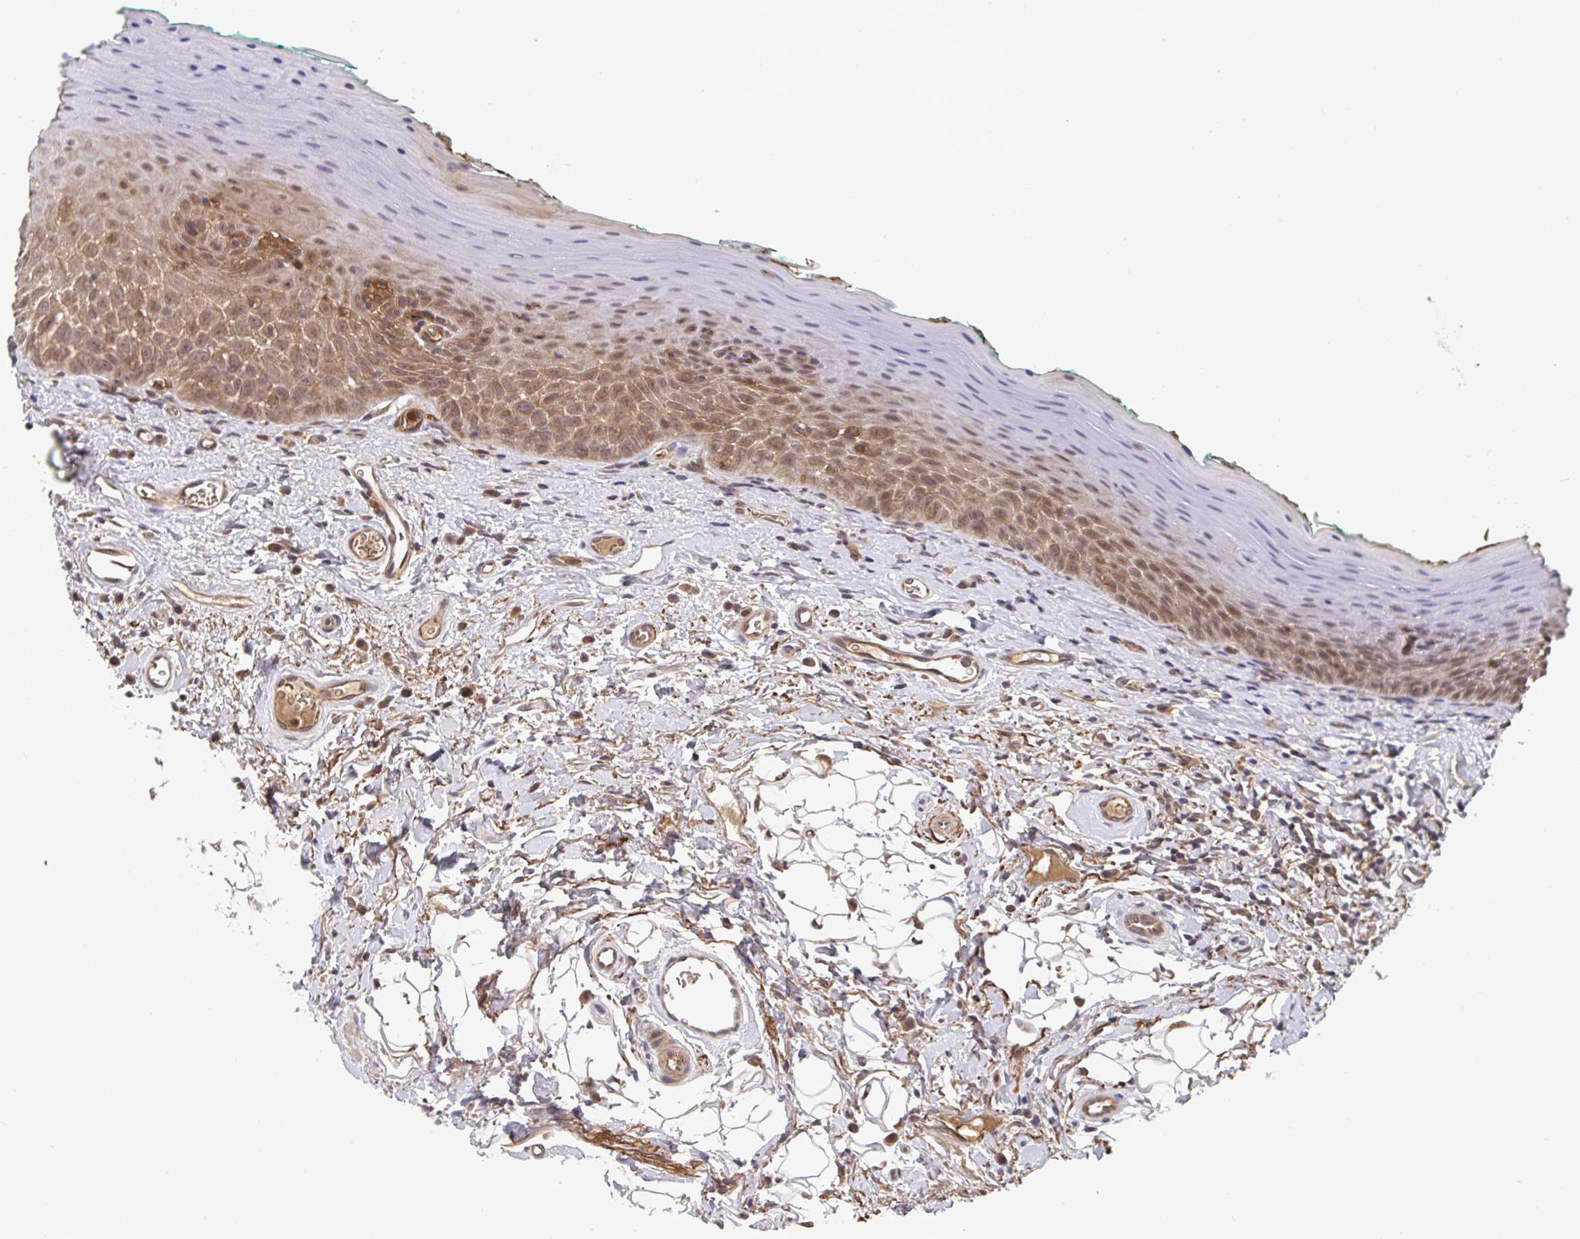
{"staining": {"intensity": "moderate", "quantity": "25%-75%", "location": "cytoplasmic/membranous,nuclear"}, "tissue": "oral mucosa", "cell_type": "Squamous epithelial cells", "image_type": "normal", "snomed": [{"axis": "morphology", "description": "Normal tissue, NOS"}, {"axis": "topography", "description": "Oral tissue"}, {"axis": "topography", "description": "Tounge, NOS"}], "caption": "This histopathology image exhibits immunohistochemistry staining of benign human oral mucosa, with medium moderate cytoplasmic/membranous,nuclear positivity in about 25%-75% of squamous epithelial cells.", "gene": "TIGAR", "patient": {"sex": "male", "age": 83}}